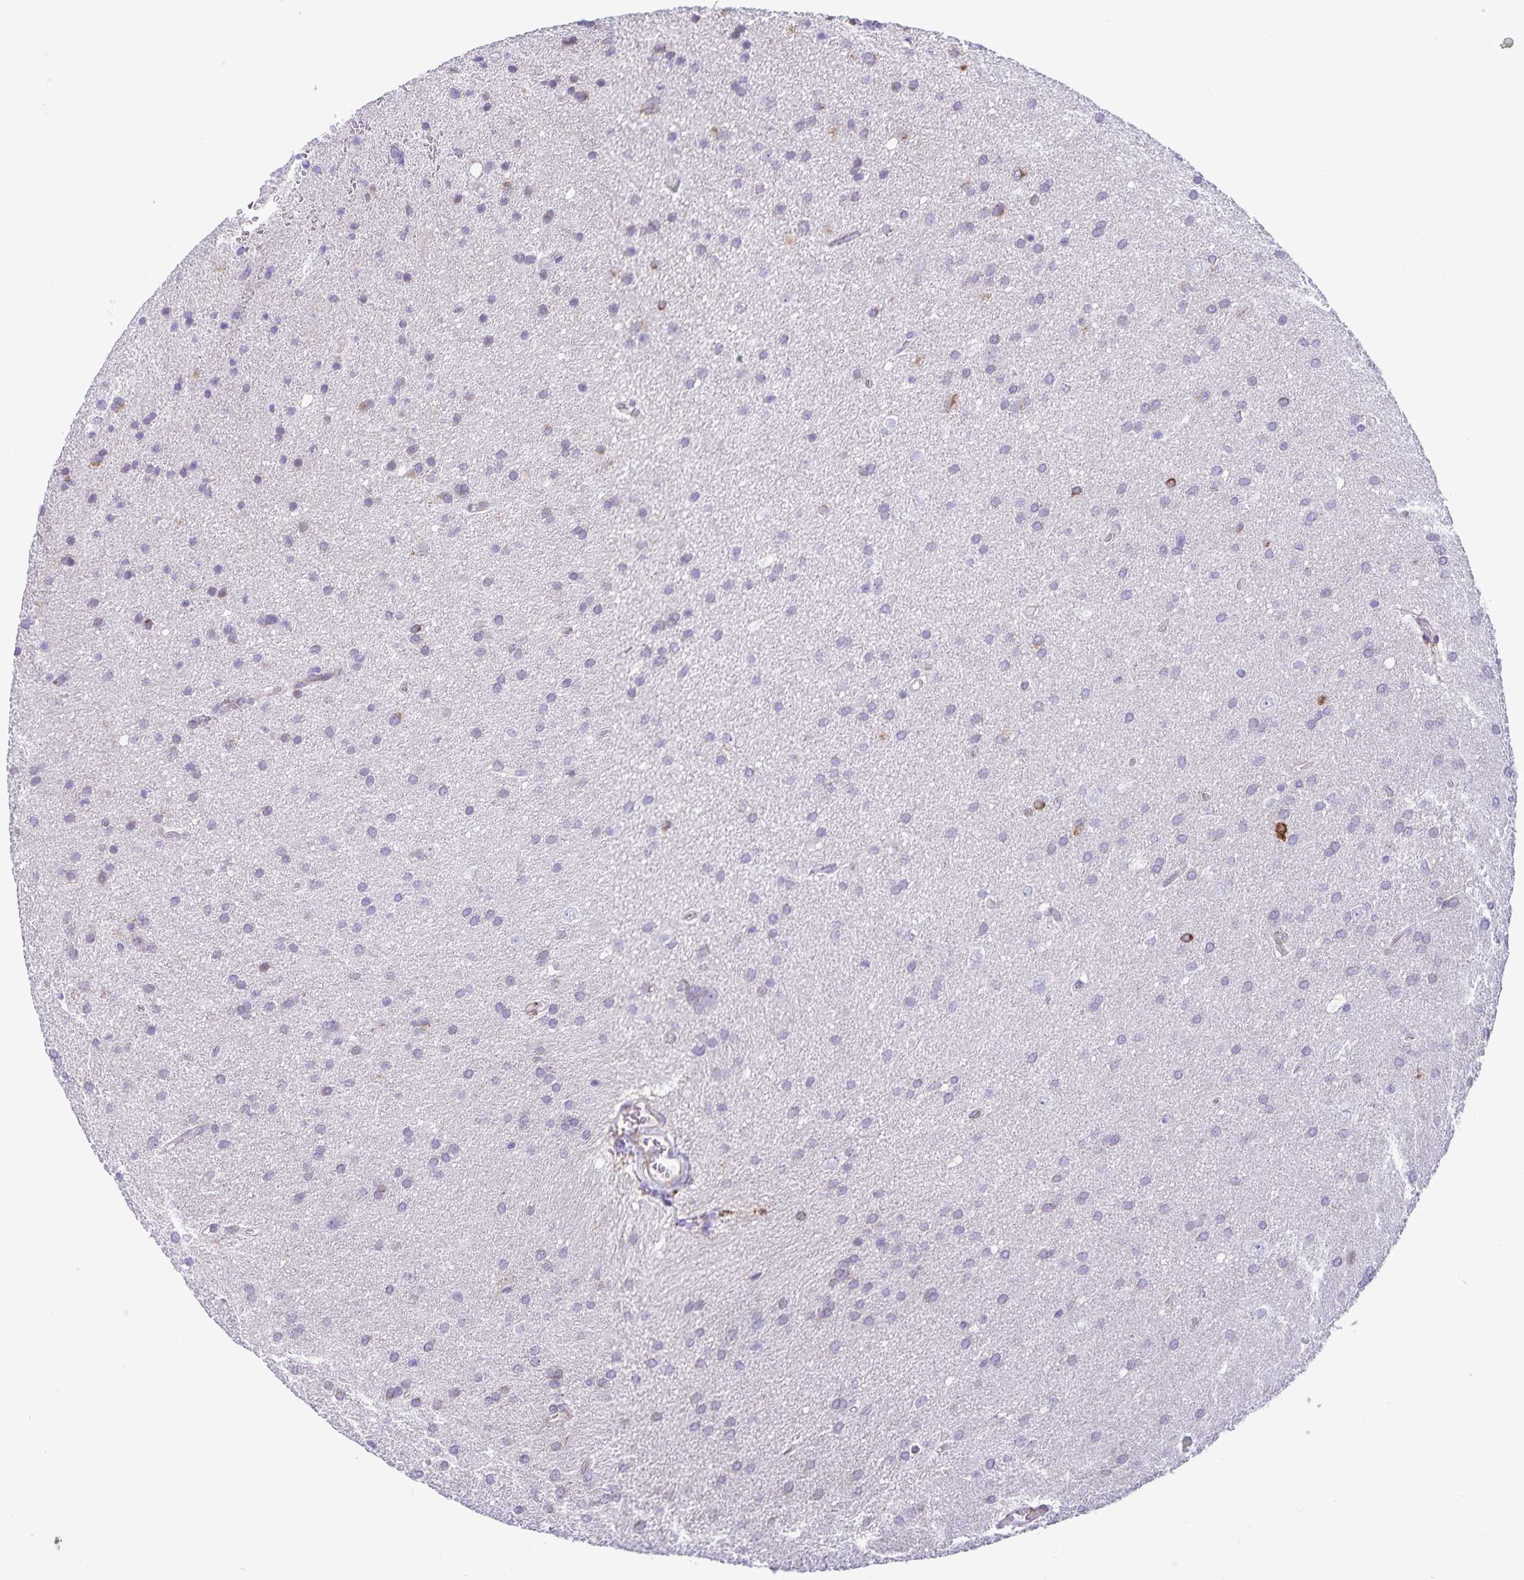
{"staining": {"intensity": "negative", "quantity": "none", "location": "none"}, "tissue": "glioma", "cell_type": "Tumor cells", "image_type": "cancer", "snomed": [{"axis": "morphology", "description": "Glioma, malignant, Low grade"}, {"axis": "topography", "description": "Brain"}], "caption": "Immunohistochemistry (IHC) micrograph of neoplastic tissue: human malignant glioma (low-grade) stained with DAB exhibits no significant protein staining in tumor cells.", "gene": "RCN1", "patient": {"sex": "female", "age": 54}}